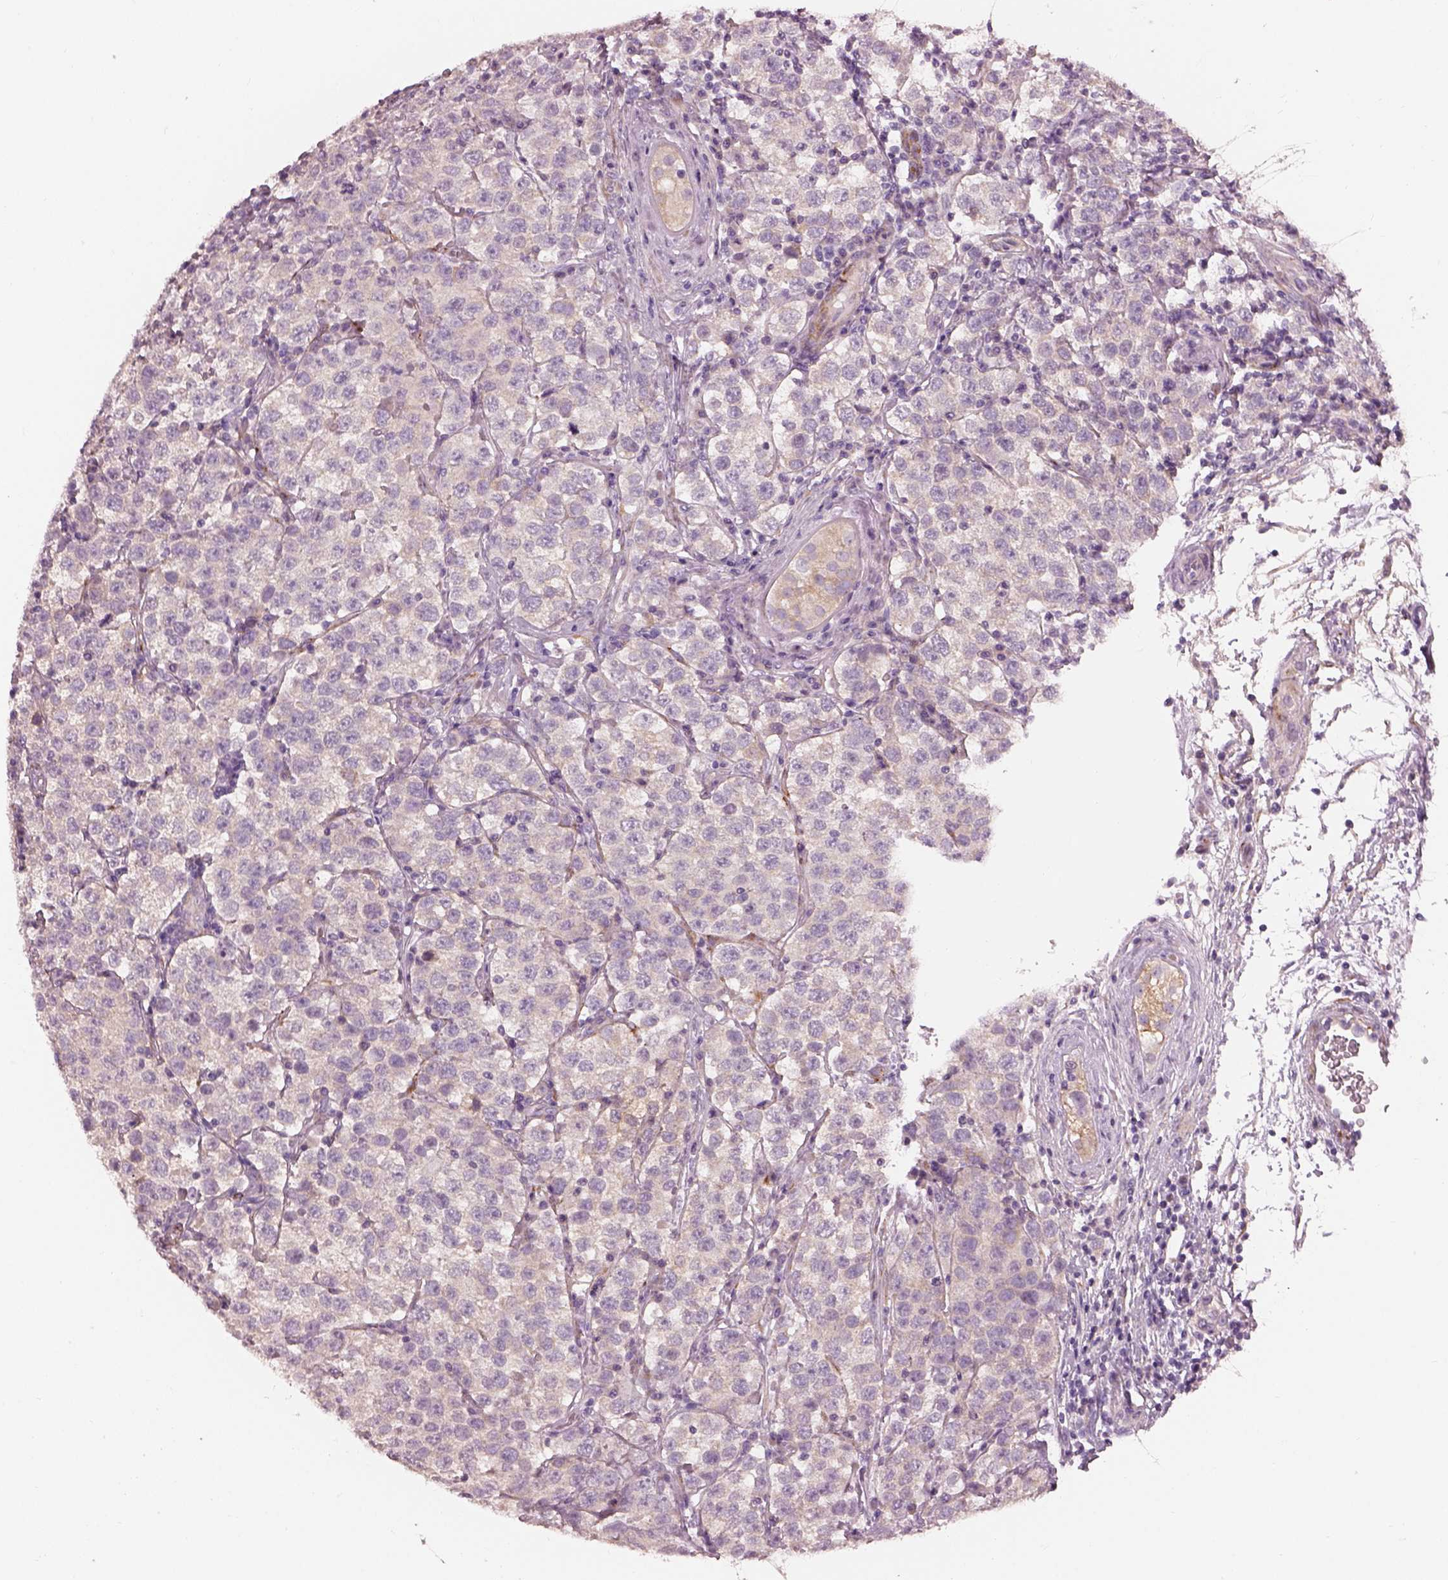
{"staining": {"intensity": "negative", "quantity": "none", "location": "none"}, "tissue": "testis cancer", "cell_type": "Tumor cells", "image_type": "cancer", "snomed": [{"axis": "morphology", "description": "Seminoma, NOS"}, {"axis": "topography", "description": "Testis"}], "caption": "IHC of testis seminoma displays no expression in tumor cells. (Stains: DAB (3,3'-diaminobenzidine) immunohistochemistry (IHC) with hematoxylin counter stain, Microscopy: brightfield microscopy at high magnification).", "gene": "PRKCZ", "patient": {"sex": "male", "age": 34}}